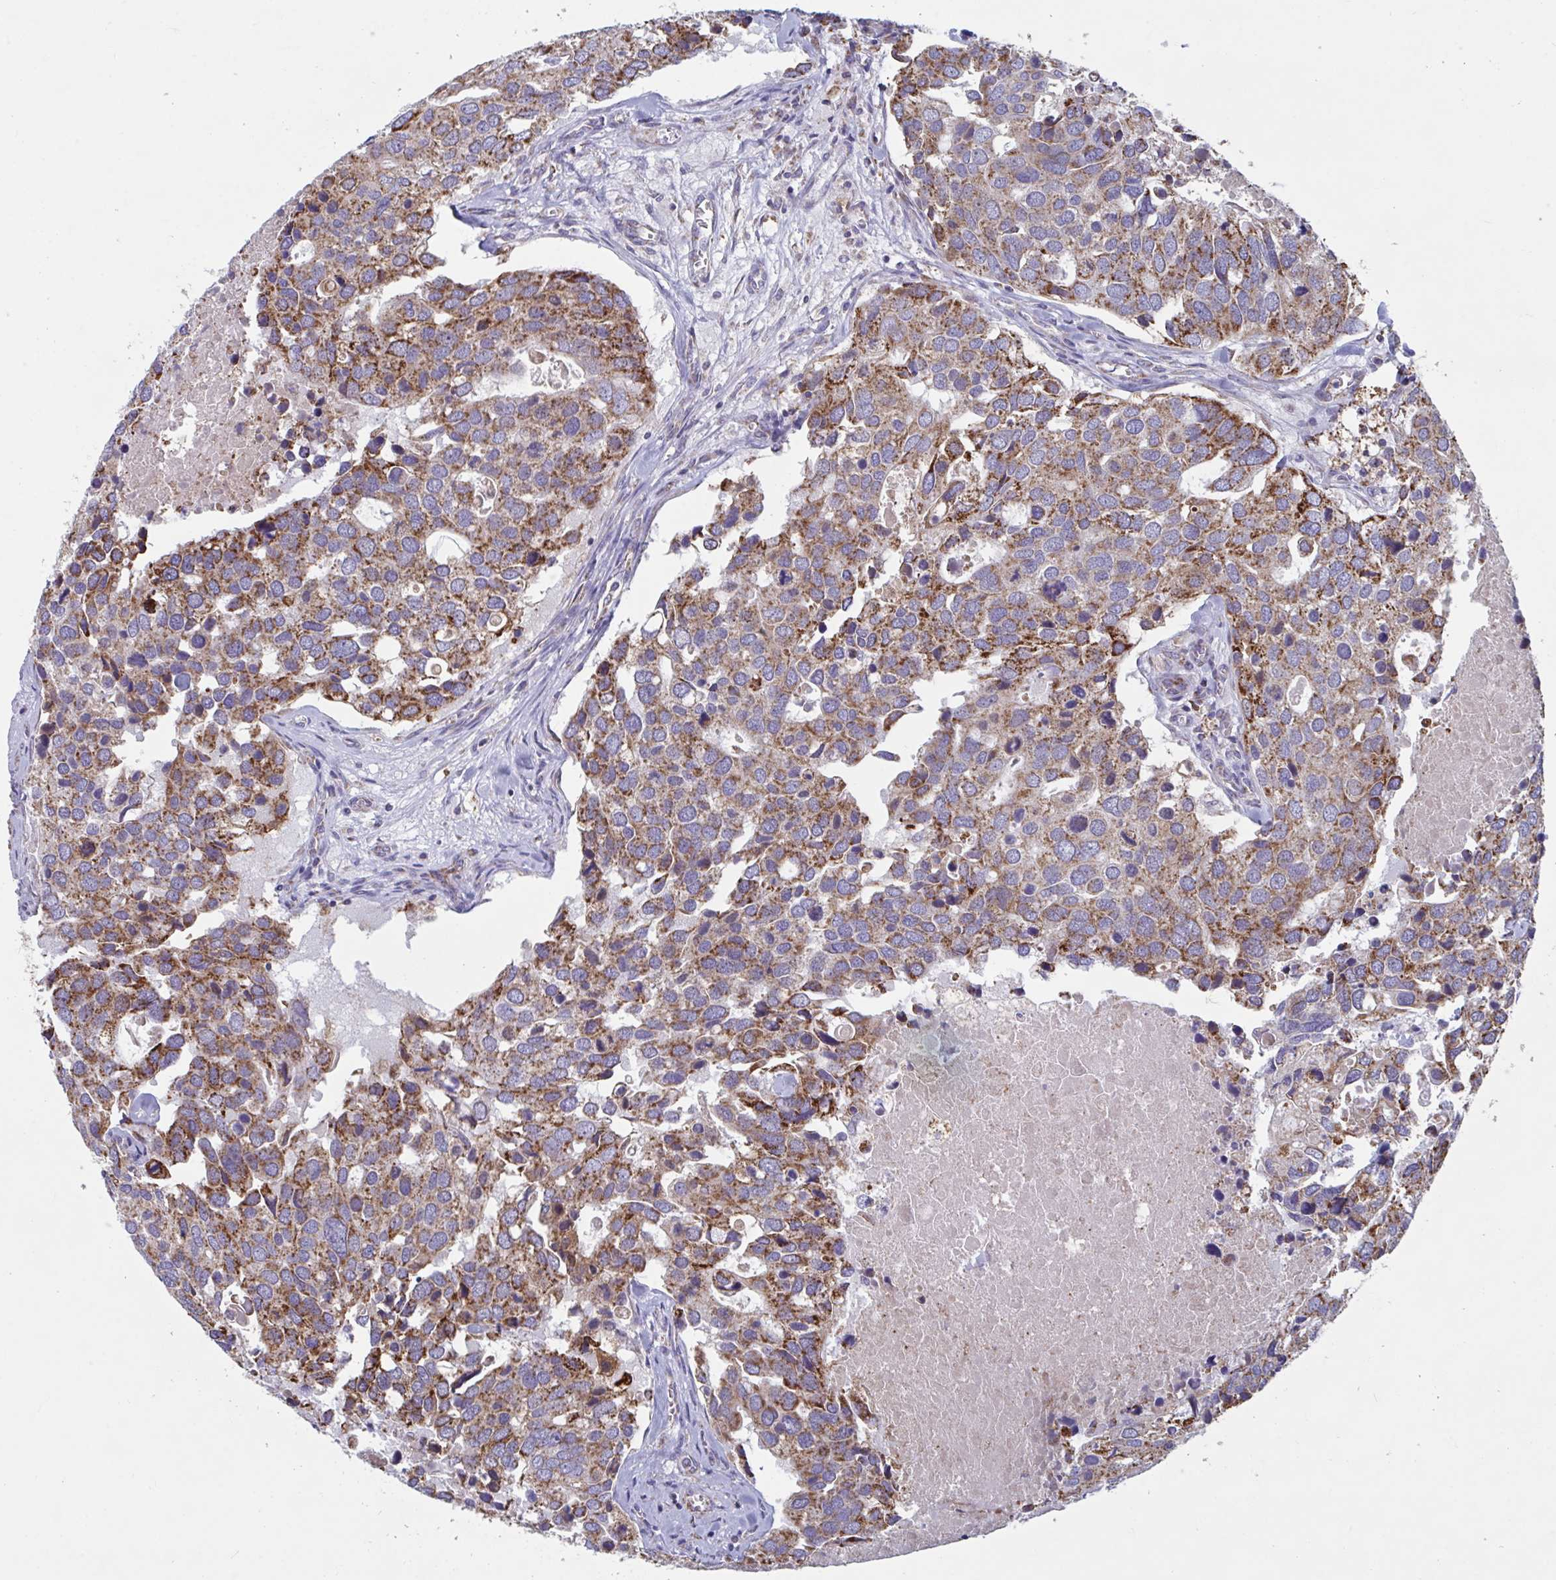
{"staining": {"intensity": "moderate", "quantity": ">75%", "location": "cytoplasmic/membranous"}, "tissue": "breast cancer", "cell_type": "Tumor cells", "image_type": "cancer", "snomed": [{"axis": "morphology", "description": "Duct carcinoma"}, {"axis": "topography", "description": "Breast"}], "caption": "Brown immunohistochemical staining in human breast intraductal carcinoma shows moderate cytoplasmic/membranous expression in approximately >75% of tumor cells. Nuclei are stained in blue.", "gene": "BCAT2", "patient": {"sex": "female", "age": 83}}